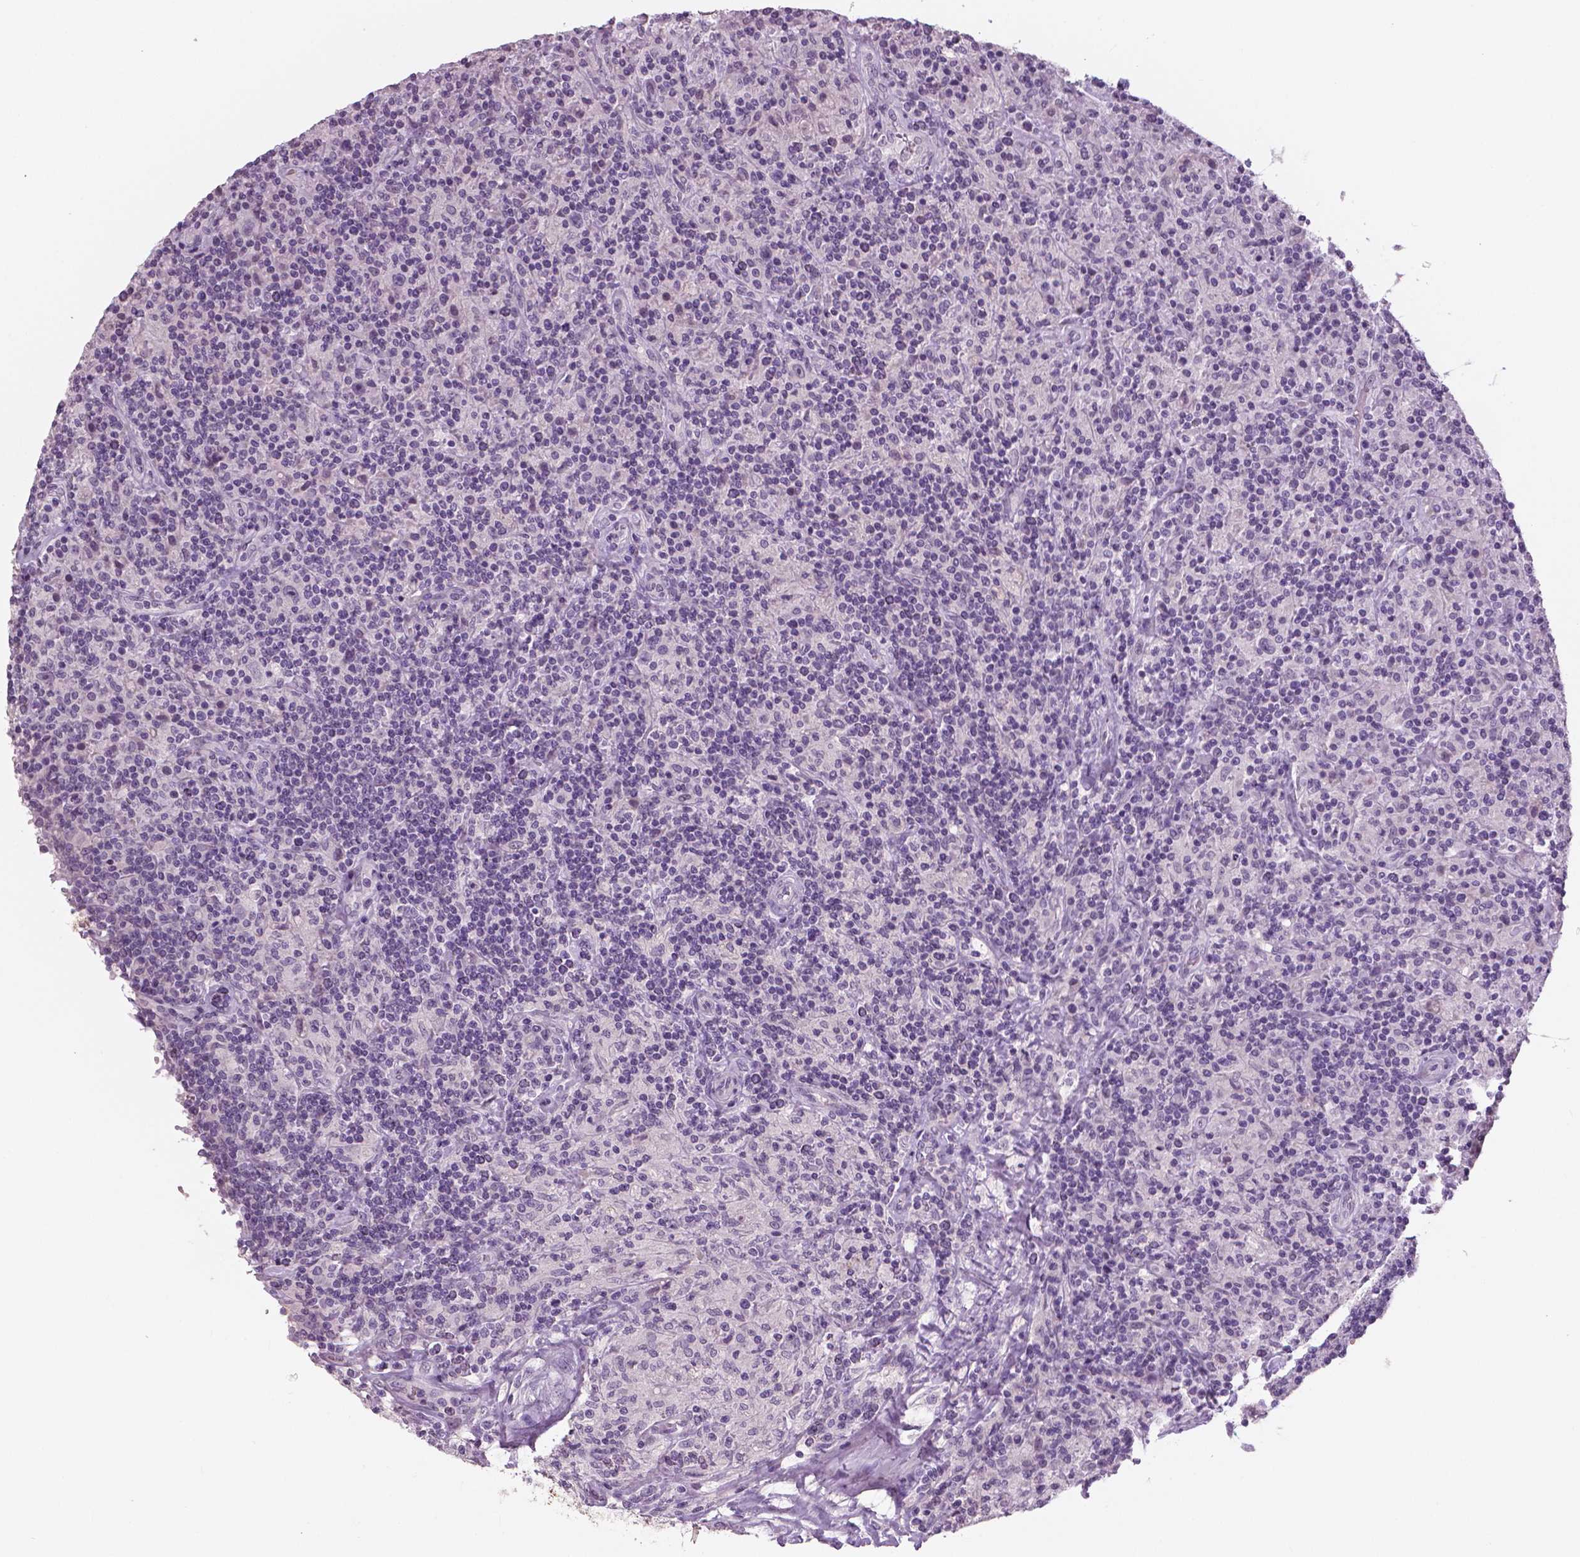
{"staining": {"intensity": "negative", "quantity": "none", "location": "none"}, "tissue": "lymphoma", "cell_type": "Tumor cells", "image_type": "cancer", "snomed": [{"axis": "morphology", "description": "Hodgkin's disease, NOS"}, {"axis": "topography", "description": "Lymph node"}], "caption": "The image exhibits no significant staining in tumor cells of lymphoma.", "gene": "NECAB1", "patient": {"sex": "male", "age": 70}}